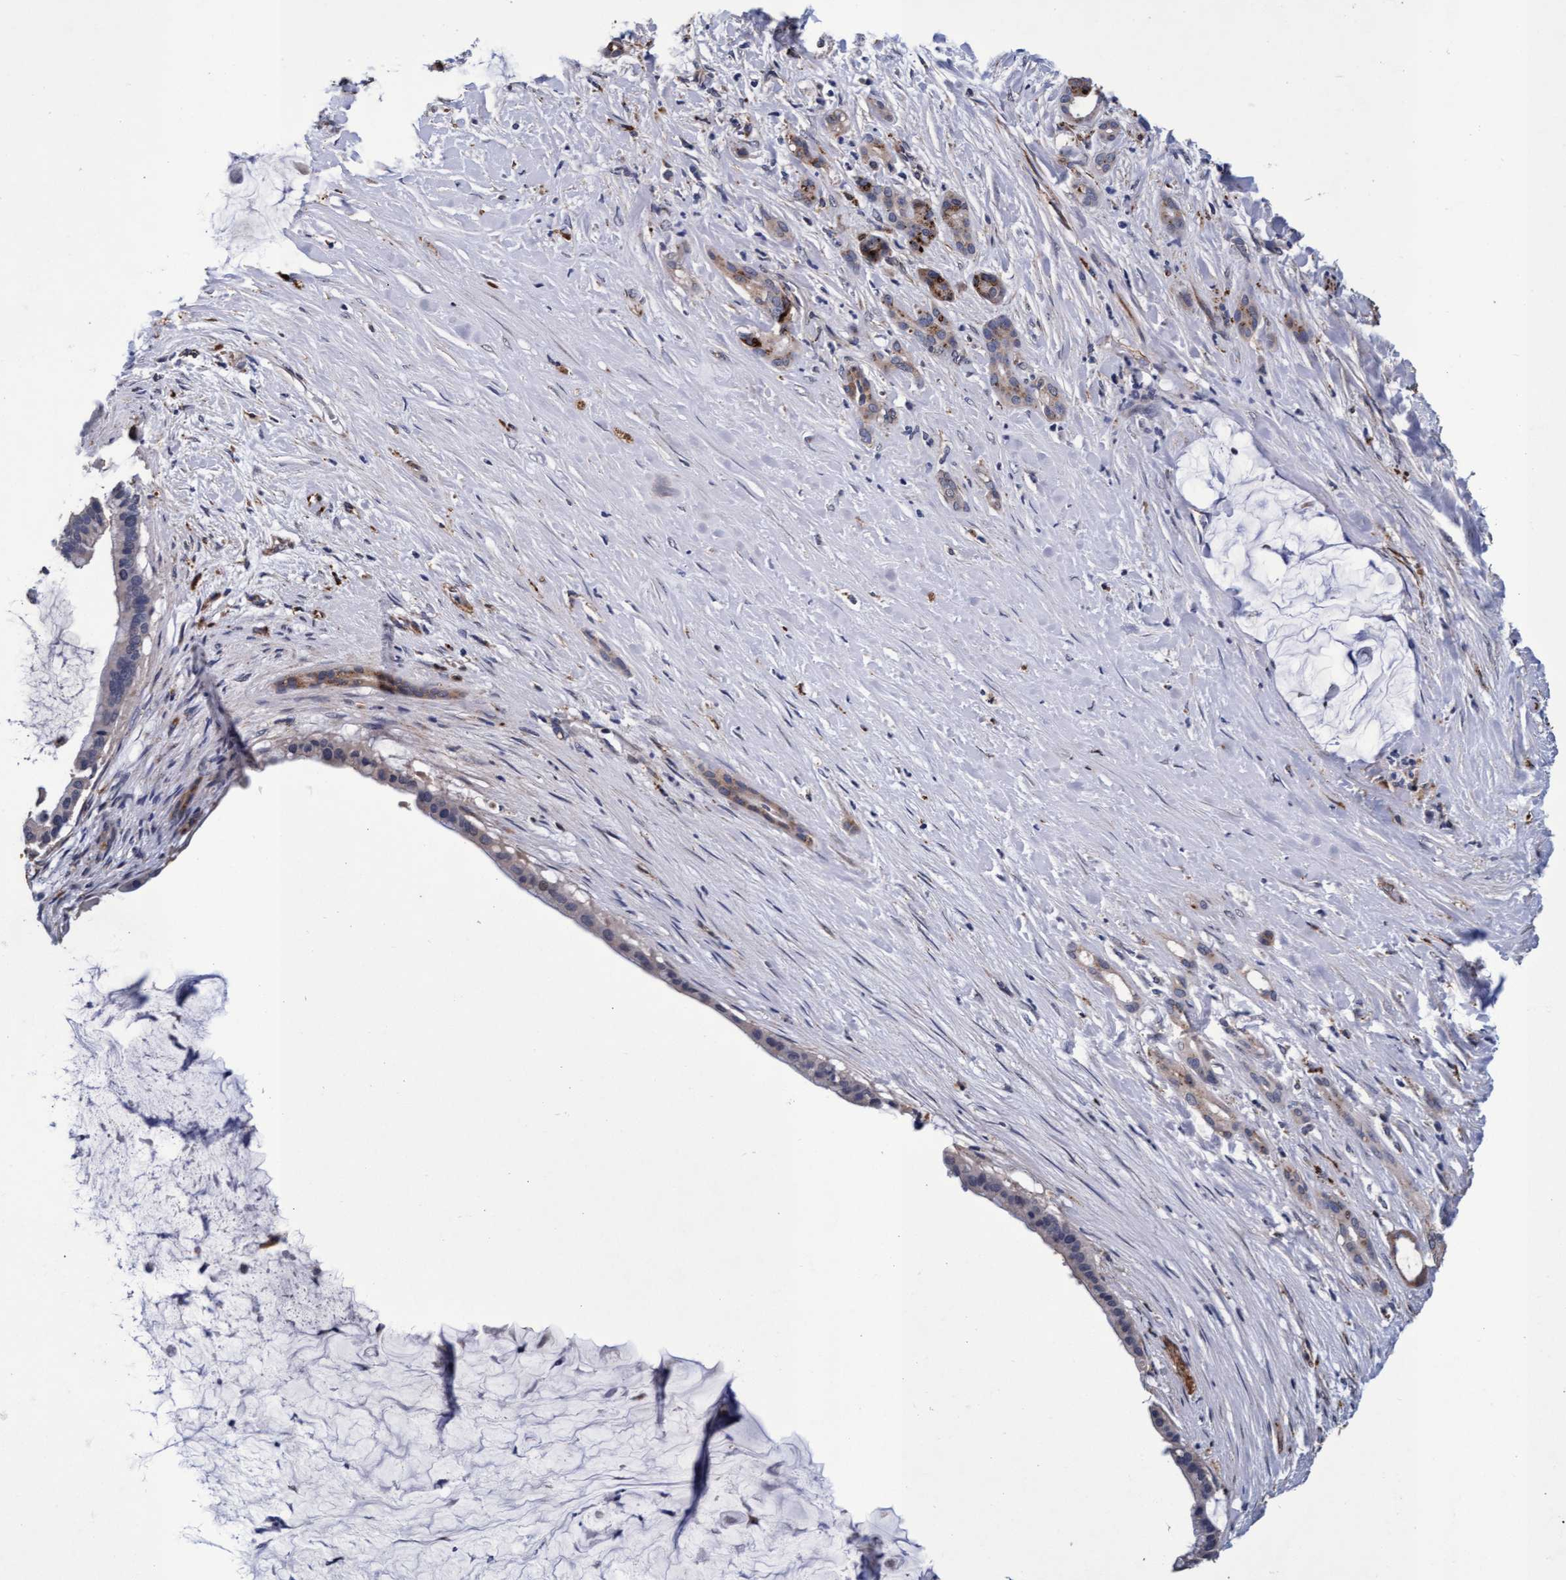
{"staining": {"intensity": "negative", "quantity": "none", "location": "none"}, "tissue": "pancreatic cancer", "cell_type": "Tumor cells", "image_type": "cancer", "snomed": [{"axis": "morphology", "description": "Adenocarcinoma, NOS"}, {"axis": "topography", "description": "Pancreas"}], "caption": "High power microscopy micrograph of an IHC histopathology image of pancreatic adenocarcinoma, revealing no significant positivity in tumor cells. (DAB immunohistochemistry (IHC), high magnification).", "gene": "CPQ", "patient": {"sex": "male", "age": 41}}